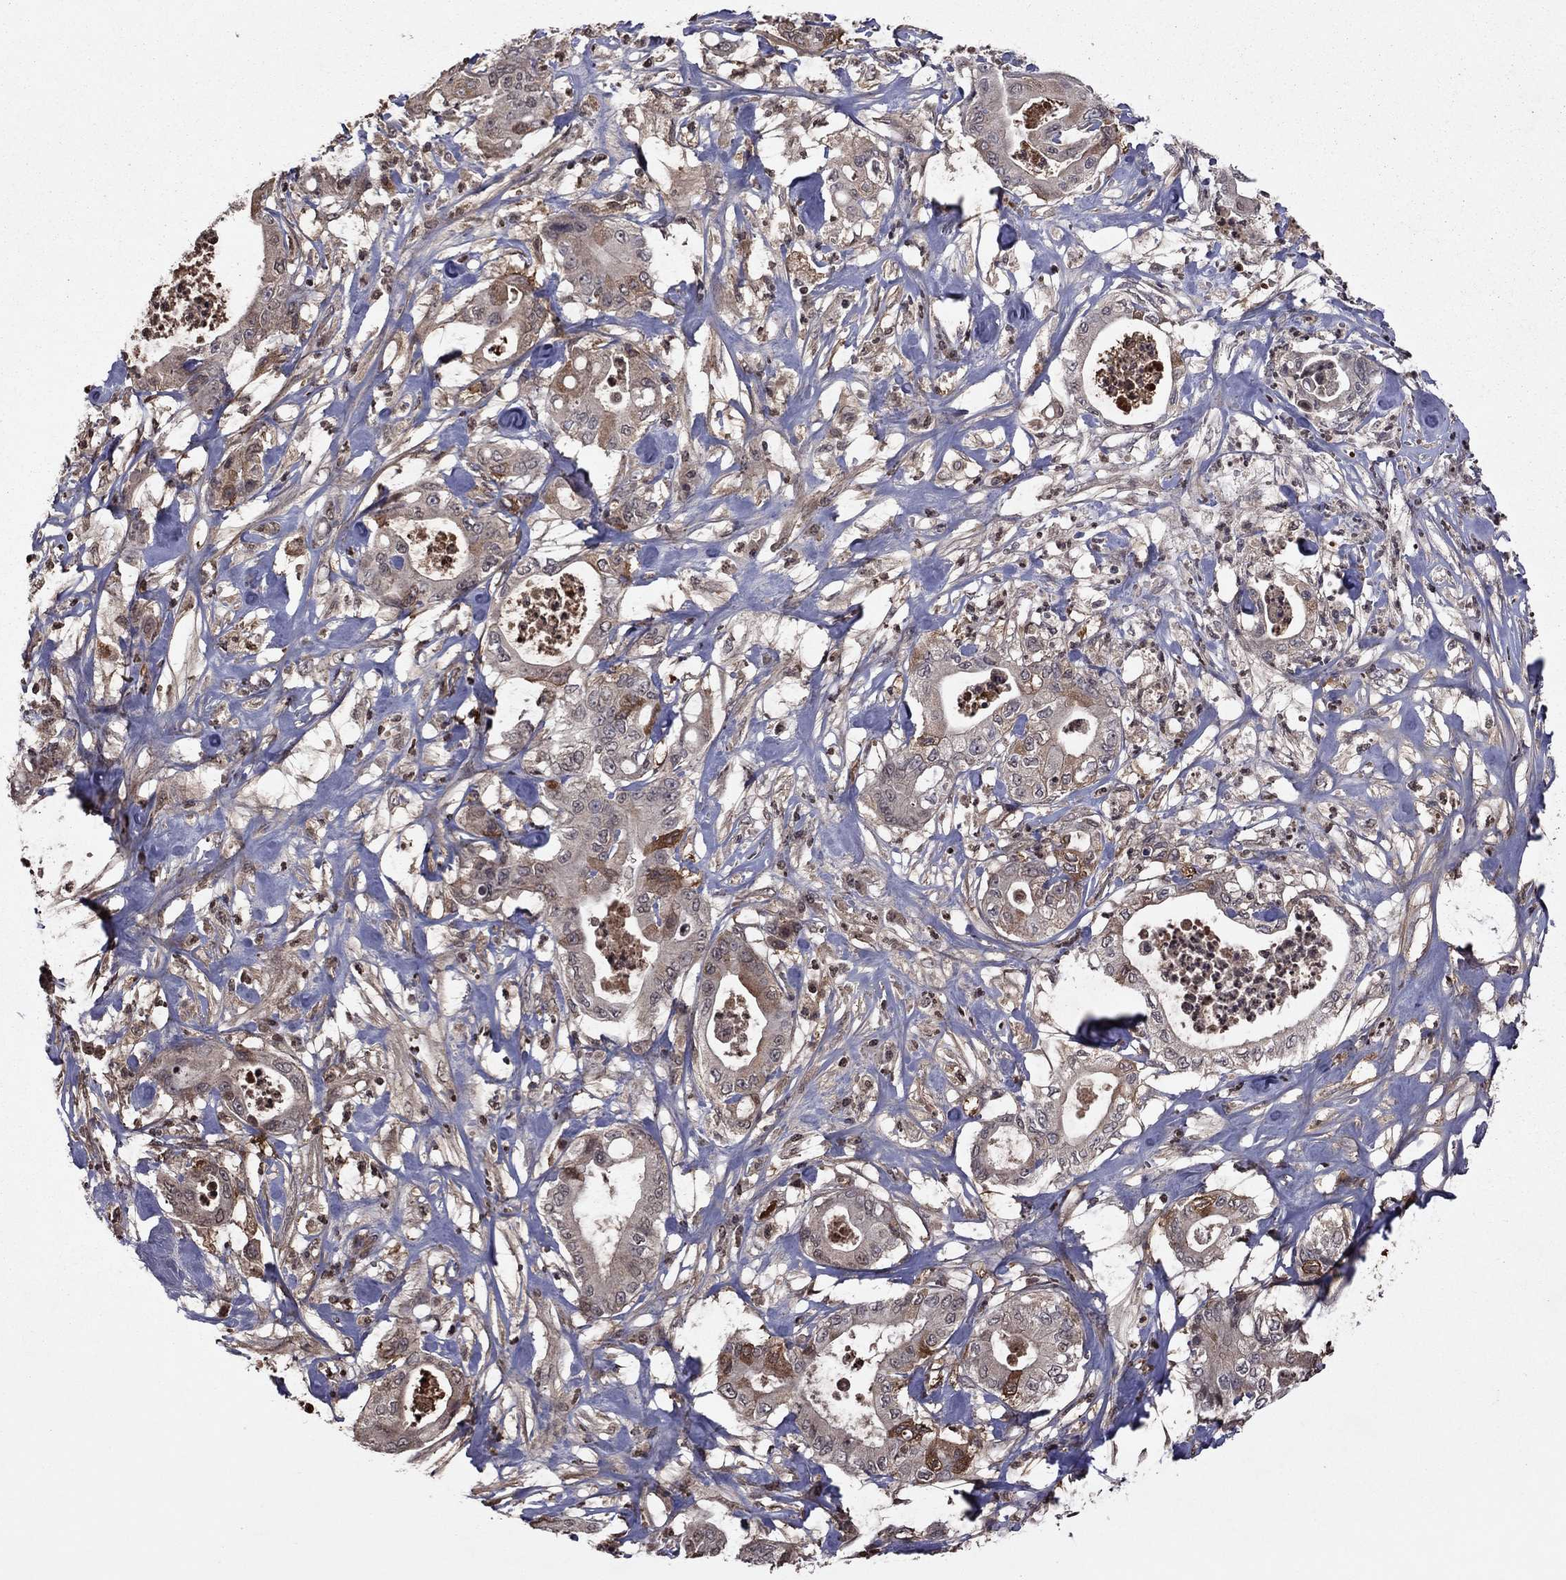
{"staining": {"intensity": "weak", "quantity": "<25%", "location": "cytoplasmic/membranous"}, "tissue": "pancreatic cancer", "cell_type": "Tumor cells", "image_type": "cancer", "snomed": [{"axis": "morphology", "description": "Adenocarcinoma, NOS"}, {"axis": "topography", "description": "Pancreas"}], "caption": "Immunohistochemistry image of neoplastic tissue: adenocarcinoma (pancreatic) stained with DAB shows no significant protein positivity in tumor cells.", "gene": "NLGN1", "patient": {"sex": "male", "age": 71}}